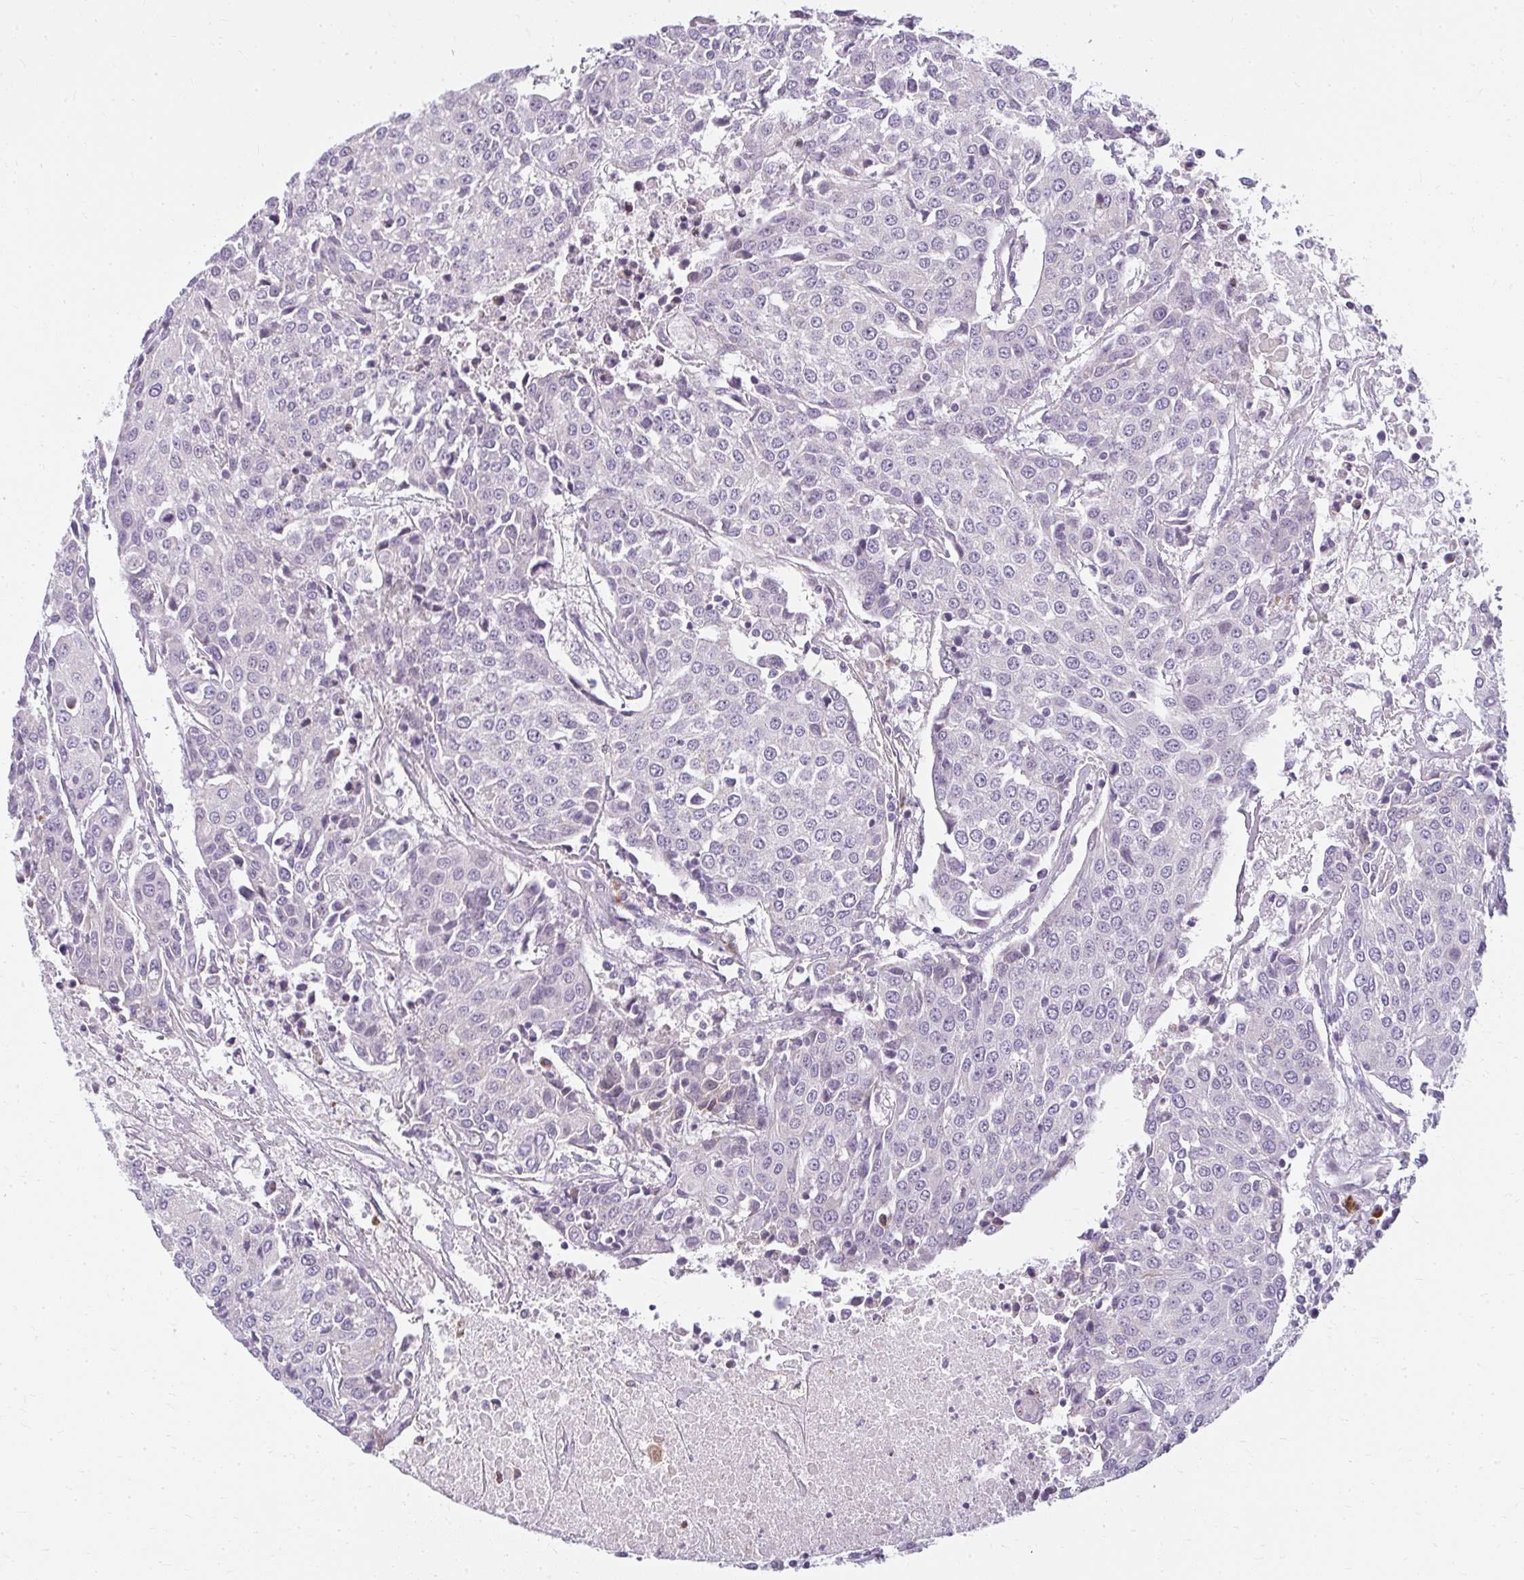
{"staining": {"intensity": "negative", "quantity": "none", "location": "none"}, "tissue": "urothelial cancer", "cell_type": "Tumor cells", "image_type": "cancer", "snomed": [{"axis": "morphology", "description": "Urothelial carcinoma, High grade"}, {"axis": "topography", "description": "Urinary bladder"}], "caption": "Tumor cells are negative for protein expression in human urothelial cancer. The staining was performed using DAB to visualize the protein expression in brown, while the nuclei were stained in blue with hematoxylin (Magnification: 20x).", "gene": "ZFYVE26", "patient": {"sex": "female", "age": 85}}